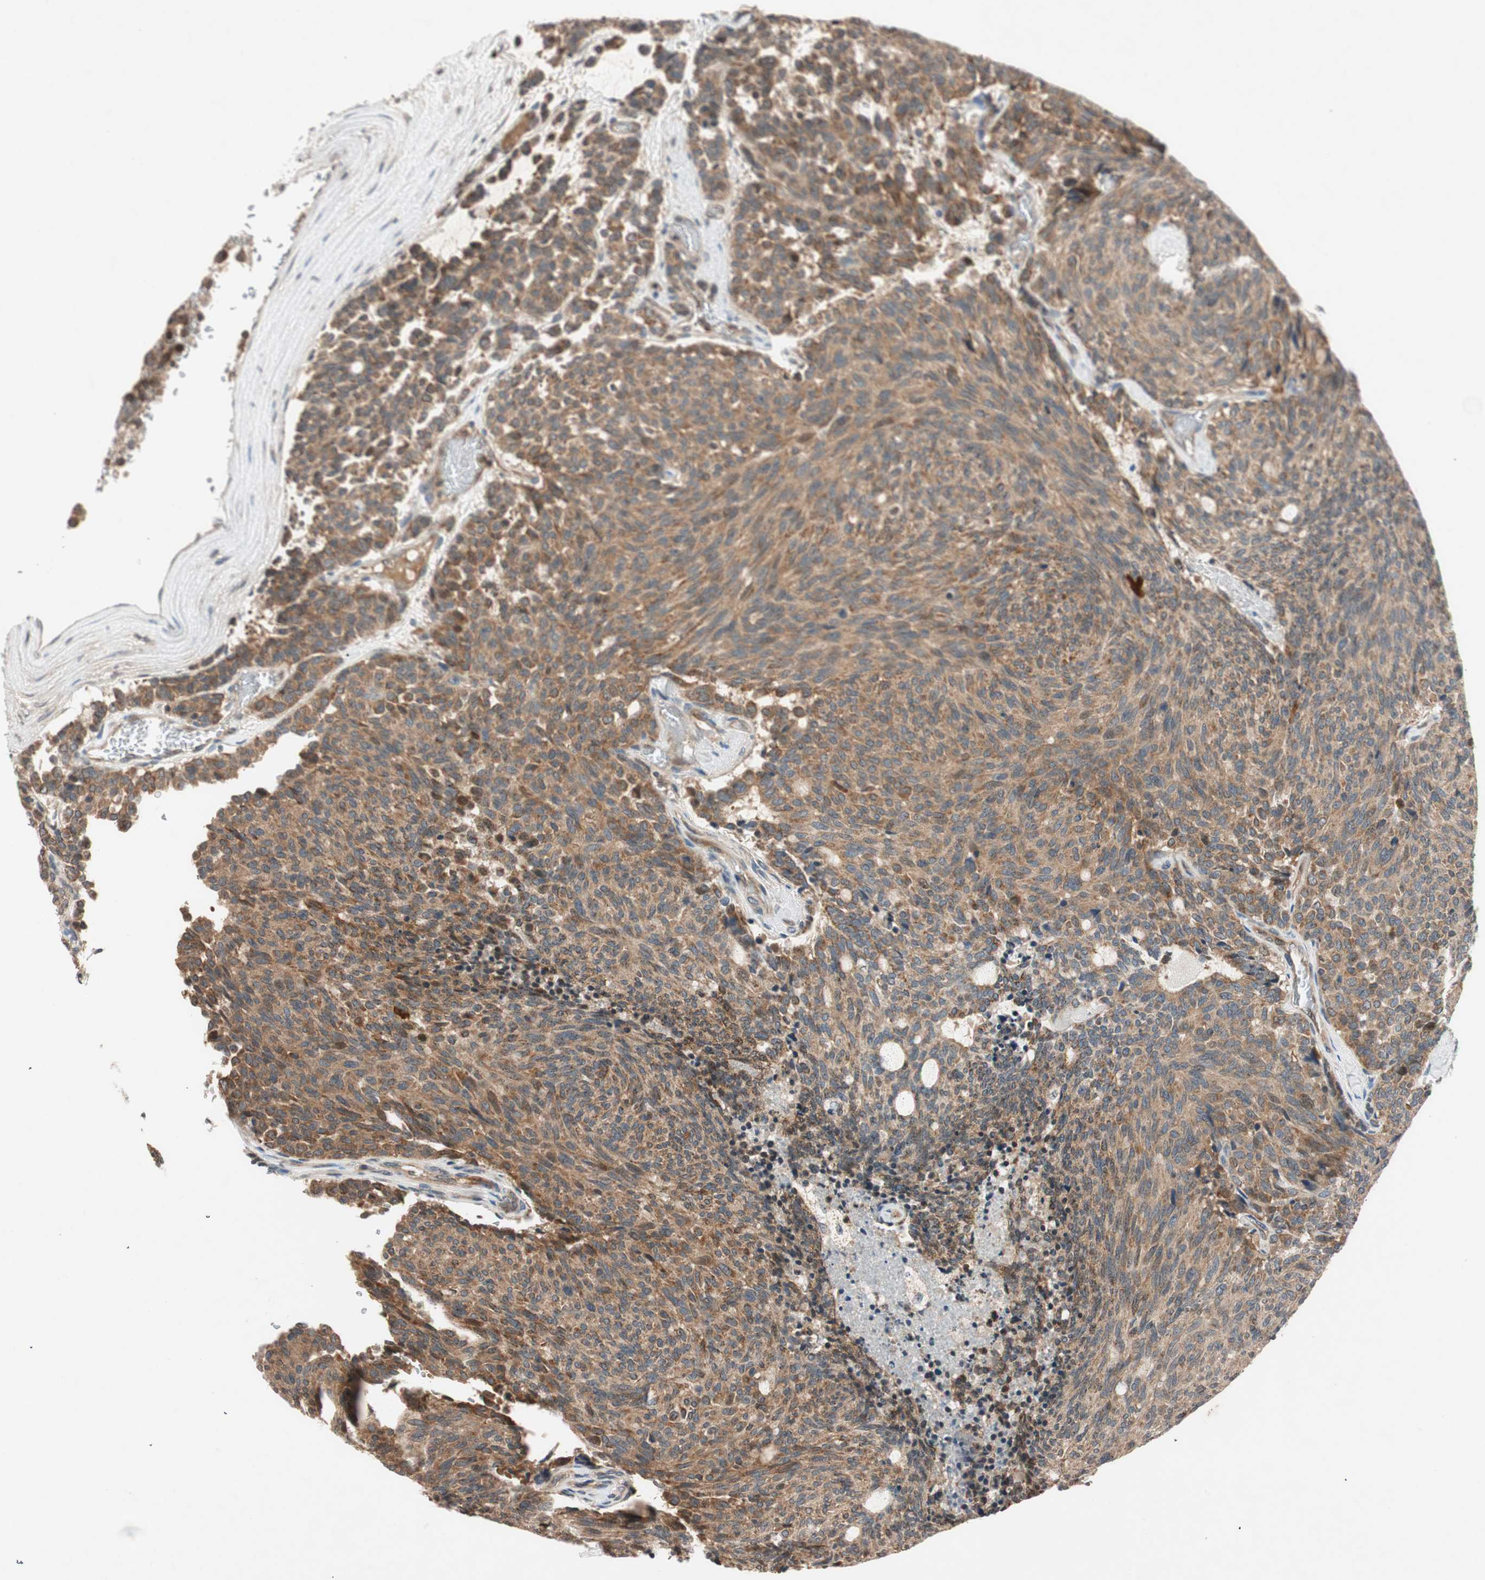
{"staining": {"intensity": "moderate", "quantity": ">75%", "location": "cytoplasmic/membranous"}, "tissue": "carcinoid", "cell_type": "Tumor cells", "image_type": "cancer", "snomed": [{"axis": "morphology", "description": "Carcinoid, malignant, NOS"}, {"axis": "topography", "description": "Pancreas"}], "caption": "High-power microscopy captured an immunohistochemistry image of carcinoid, revealing moderate cytoplasmic/membranous staining in approximately >75% of tumor cells. The staining was performed using DAB (3,3'-diaminobenzidine), with brown indicating positive protein expression. Nuclei are stained blue with hematoxylin.", "gene": "GCLM", "patient": {"sex": "female", "age": 54}}